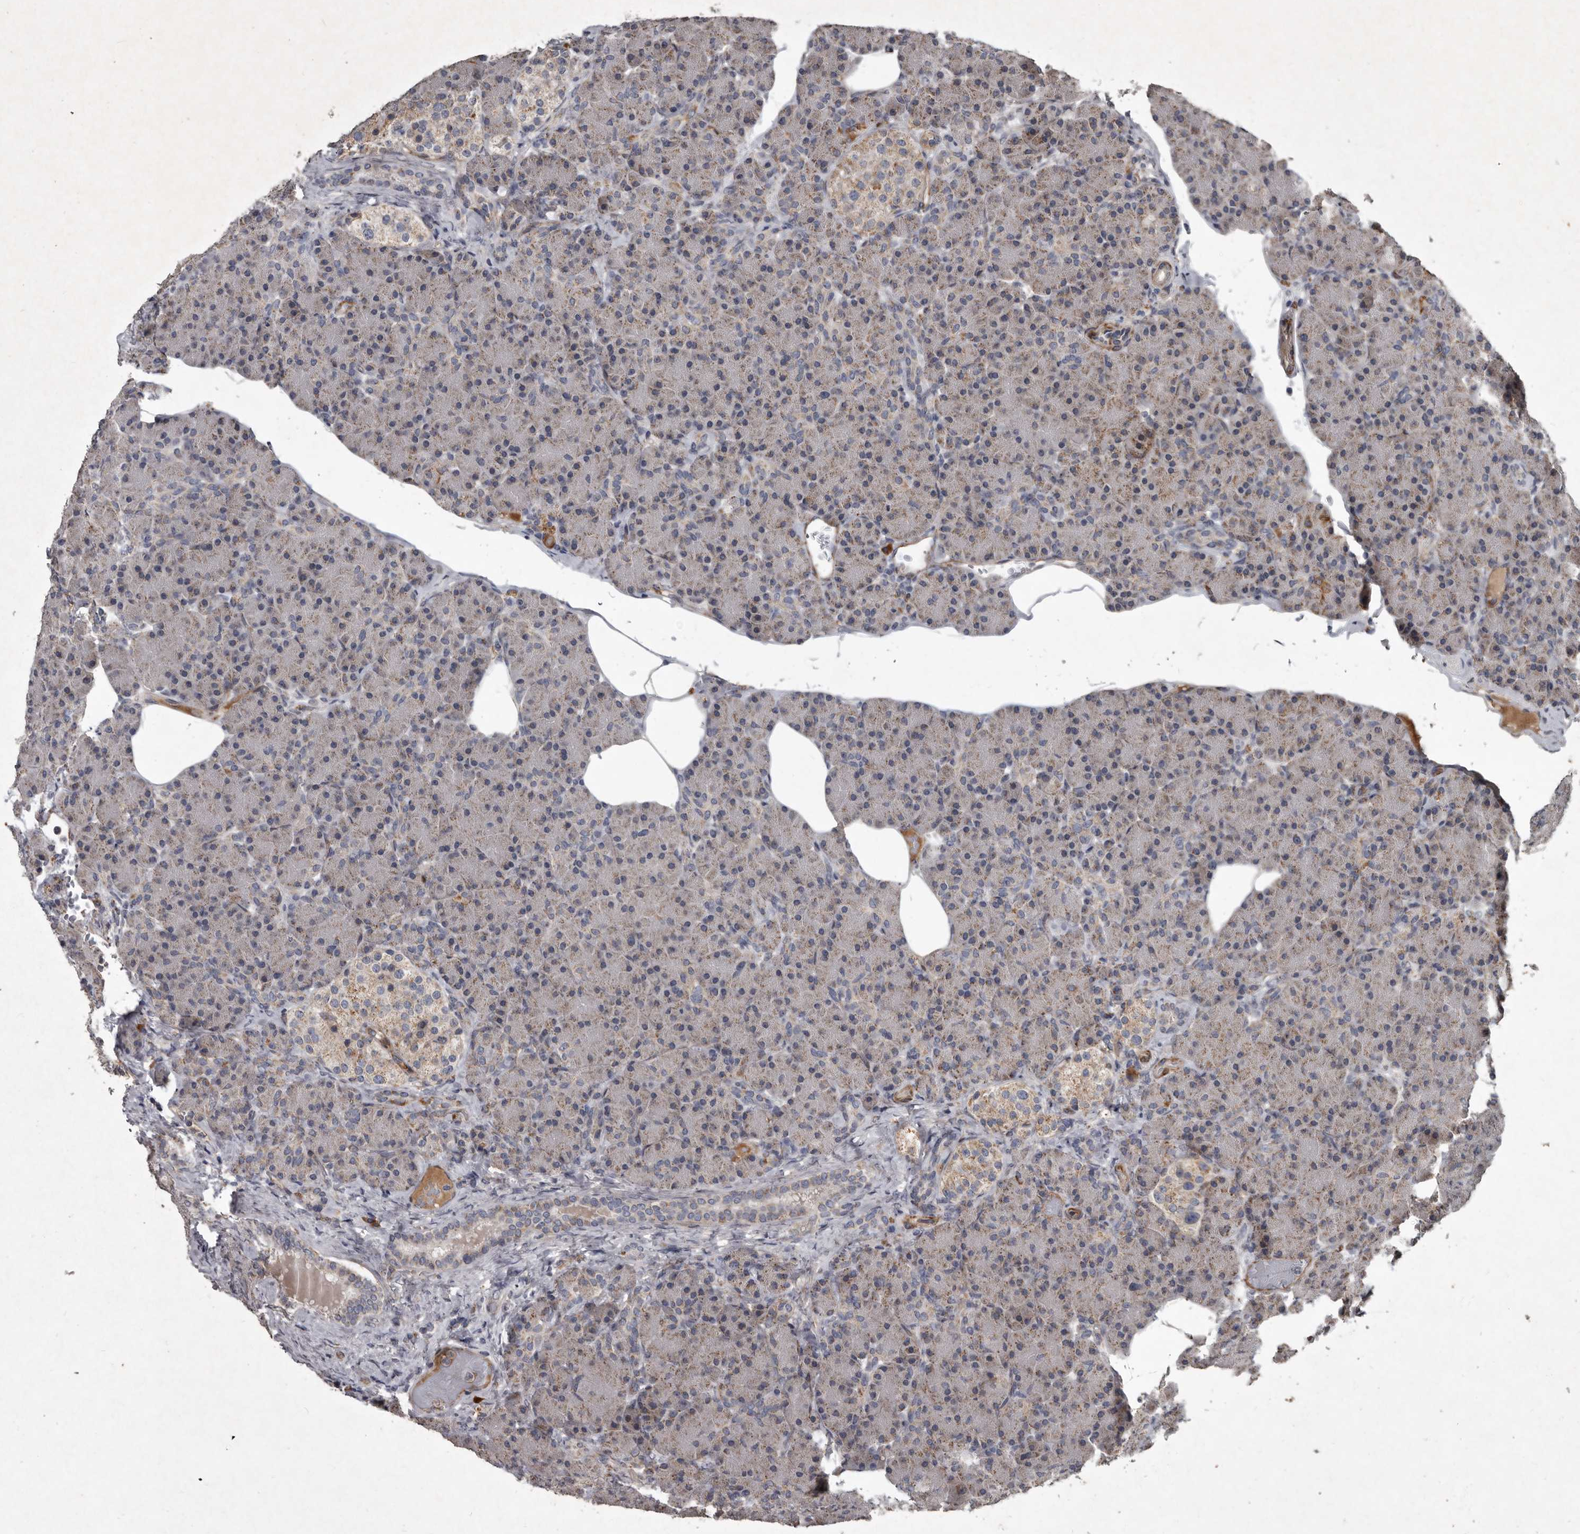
{"staining": {"intensity": "moderate", "quantity": "<25%", "location": "cytoplasmic/membranous"}, "tissue": "pancreas", "cell_type": "Exocrine glandular cells", "image_type": "normal", "snomed": [{"axis": "morphology", "description": "Normal tissue, NOS"}, {"axis": "topography", "description": "Pancreas"}], "caption": "A photomicrograph of pancreas stained for a protein demonstrates moderate cytoplasmic/membranous brown staining in exocrine glandular cells. (brown staining indicates protein expression, while blue staining denotes nuclei).", "gene": "MRPS15", "patient": {"sex": "female", "age": 43}}